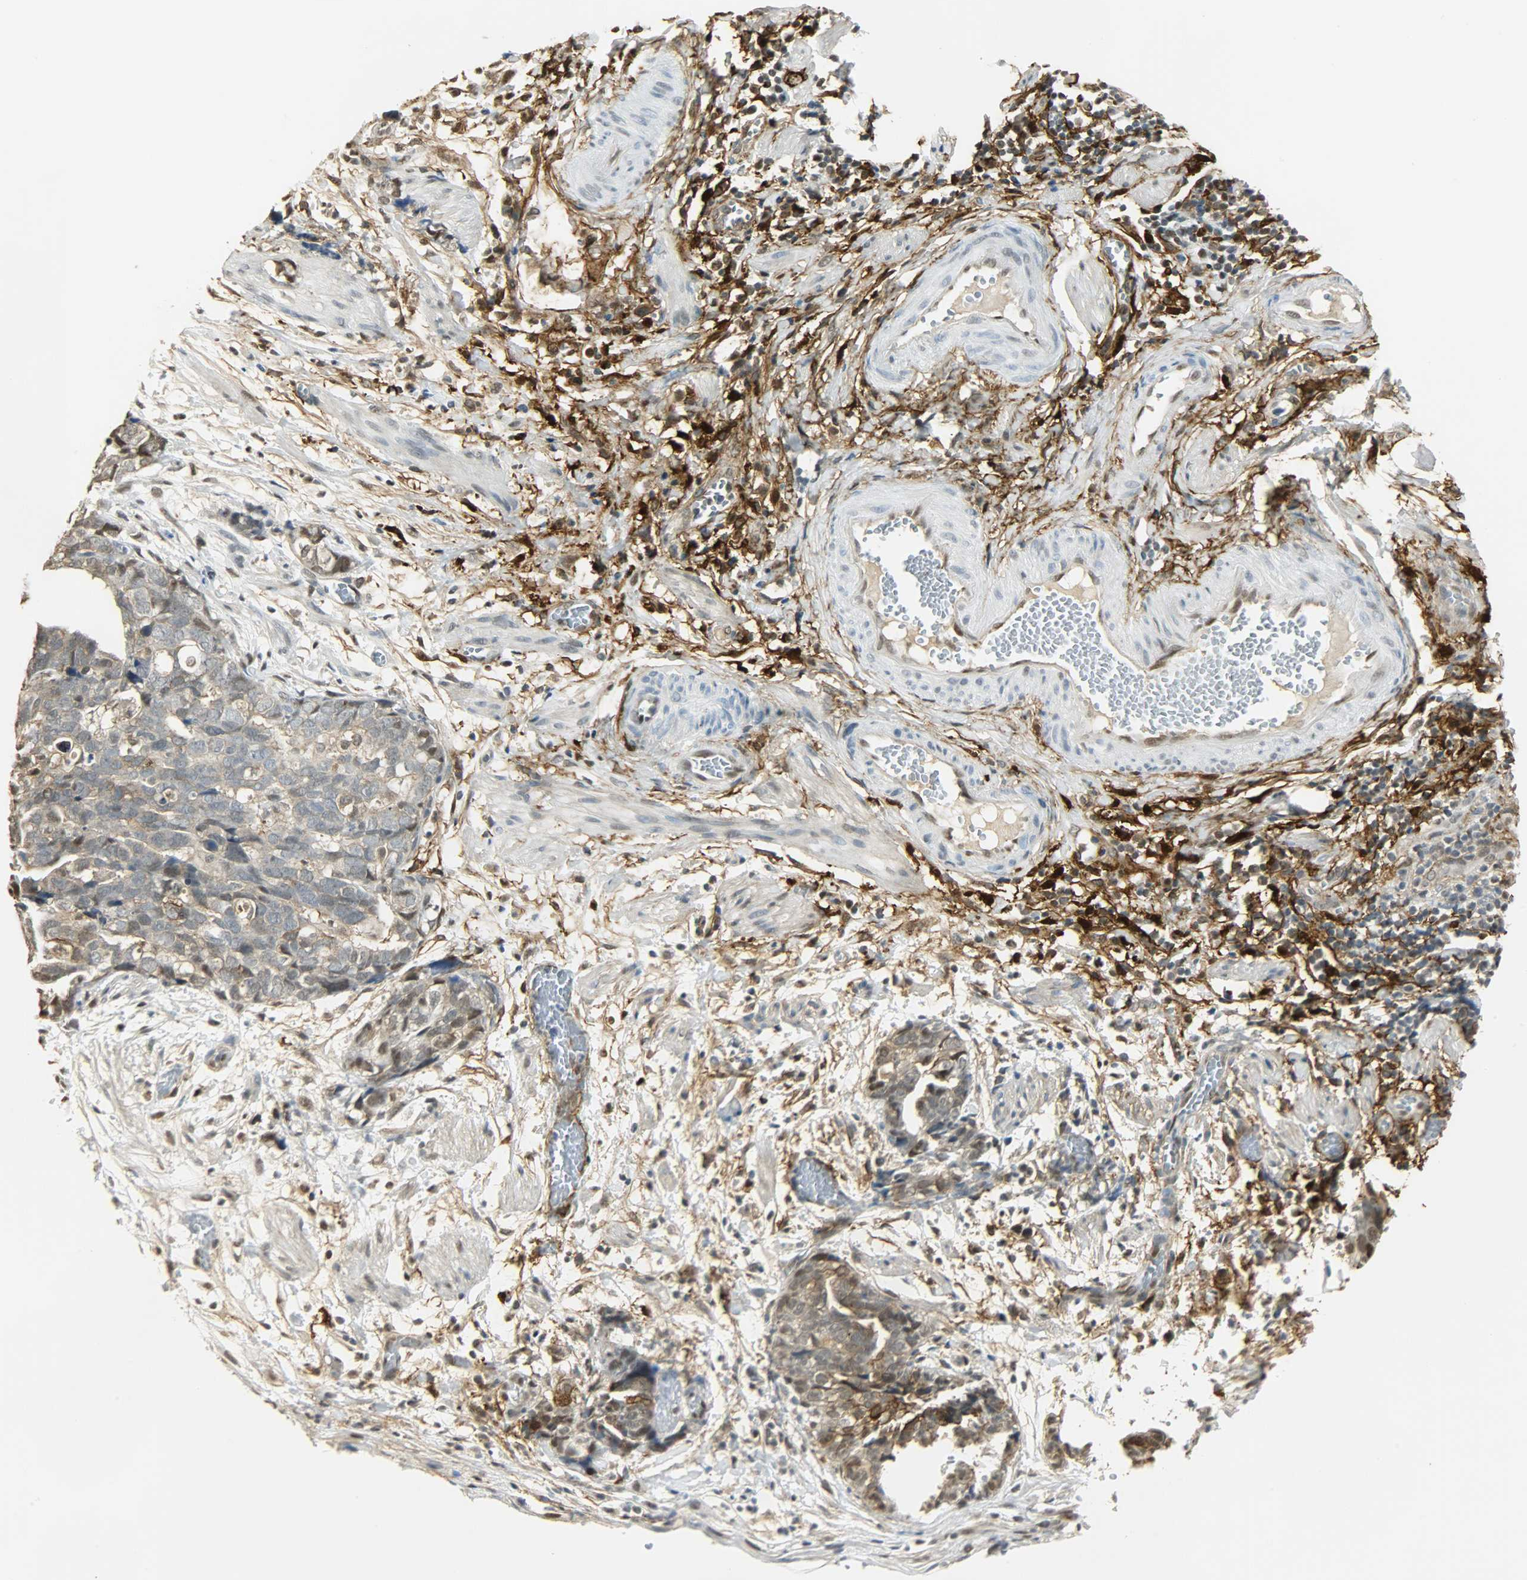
{"staining": {"intensity": "weak", "quantity": "<25%", "location": "nuclear"}, "tissue": "ovarian cancer", "cell_type": "Tumor cells", "image_type": "cancer", "snomed": [{"axis": "morphology", "description": "Normal tissue, NOS"}, {"axis": "morphology", "description": "Cystadenocarcinoma, serous, NOS"}, {"axis": "topography", "description": "Fallopian tube"}, {"axis": "topography", "description": "Ovary"}], "caption": "Protein analysis of ovarian cancer (serous cystadenocarcinoma) exhibits no significant staining in tumor cells.", "gene": "NGFR", "patient": {"sex": "female", "age": 56}}